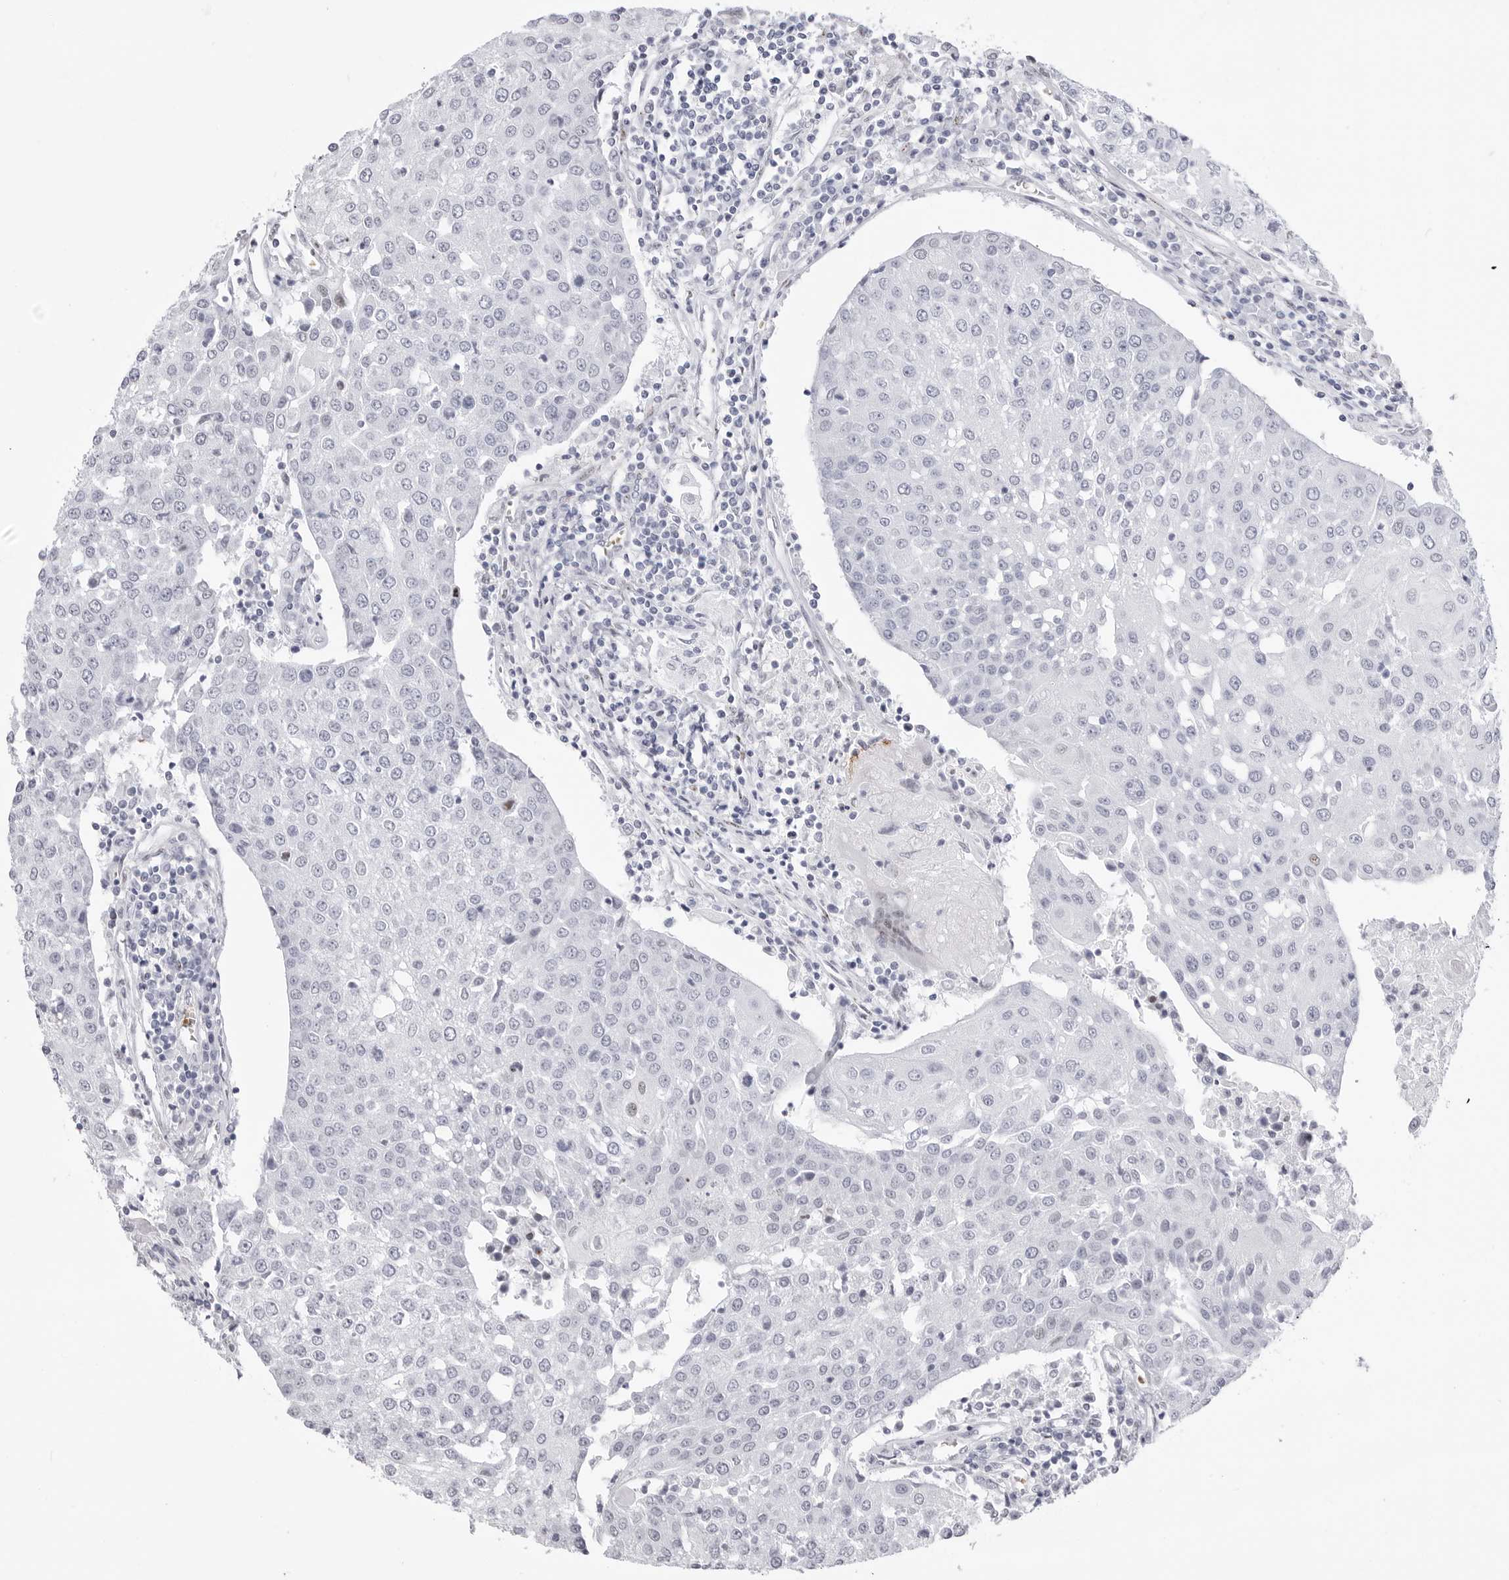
{"staining": {"intensity": "weak", "quantity": "<25%", "location": "nuclear"}, "tissue": "urothelial cancer", "cell_type": "Tumor cells", "image_type": "cancer", "snomed": [{"axis": "morphology", "description": "Urothelial carcinoma, High grade"}, {"axis": "topography", "description": "Urinary bladder"}], "caption": "High magnification brightfield microscopy of urothelial carcinoma (high-grade) stained with DAB (brown) and counterstained with hematoxylin (blue): tumor cells show no significant staining.", "gene": "TSSK1B", "patient": {"sex": "female", "age": 85}}